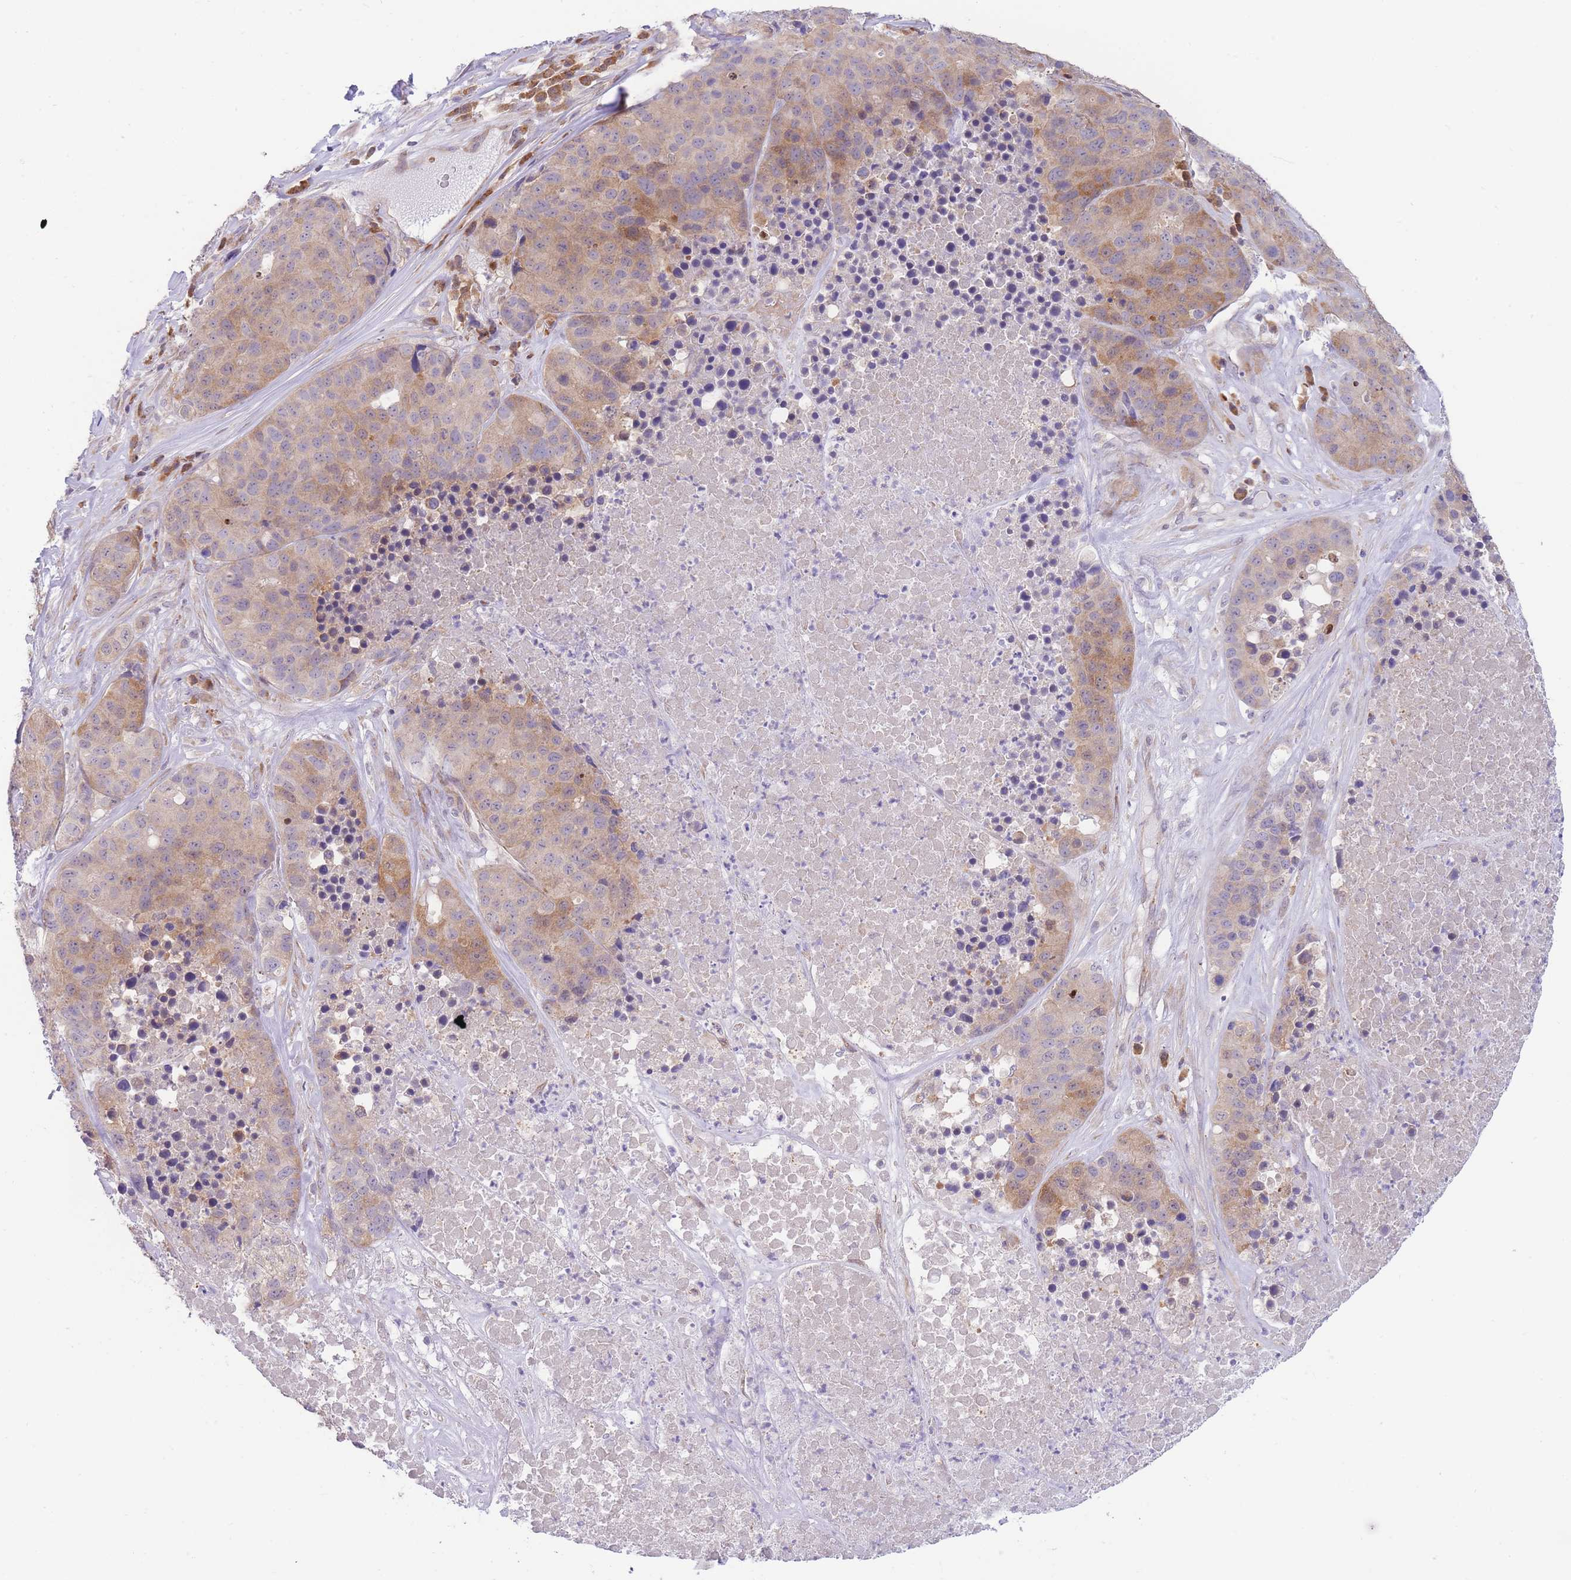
{"staining": {"intensity": "moderate", "quantity": ">75%", "location": "cytoplasmic/membranous"}, "tissue": "stomach cancer", "cell_type": "Tumor cells", "image_type": "cancer", "snomed": [{"axis": "morphology", "description": "Adenocarcinoma, NOS"}, {"axis": "topography", "description": "Stomach"}], "caption": "Adenocarcinoma (stomach) tissue exhibits moderate cytoplasmic/membranous staining in approximately >75% of tumor cells, visualized by immunohistochemistry.", "gene": "BOLA2B", "patient": {"sex": "male", "age": 71}}